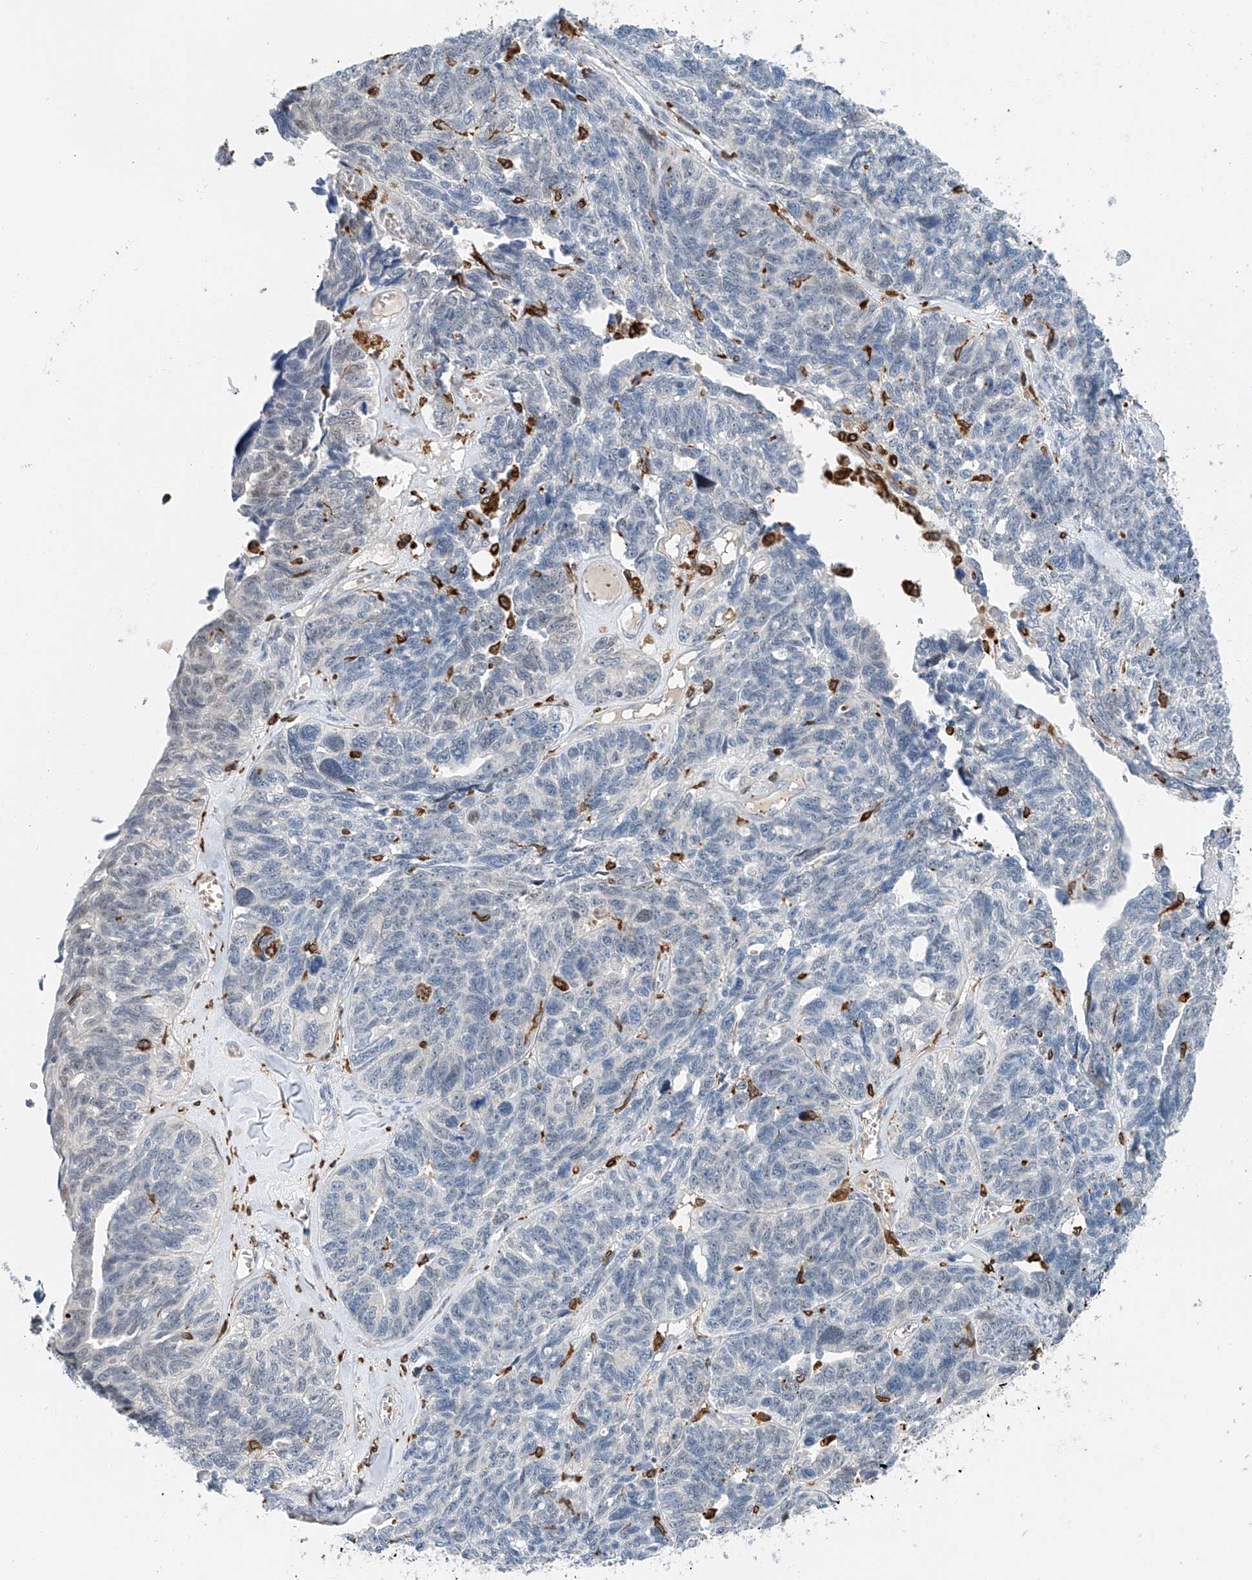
{"staining": {"intensity": "negative", "quantity": "none", "location": "none"}, "tissue": "ovarian cancer", "cell_type": "Tumor cells", "image_type": "cancer", "snomed": [{"axis": "morphology", "description": "Cystadenocarcinoma, serous, NOS"}, {"axis": "topography", "description": "Ovary"}], "caption": "Ovarian cancer (serous cystadenocarcinoma) was stained to show a protein in brown. There is no significant positivity in tumor cells.", "gene": "TBXAS1", "patient": {"sex": "female", "age": 79}}